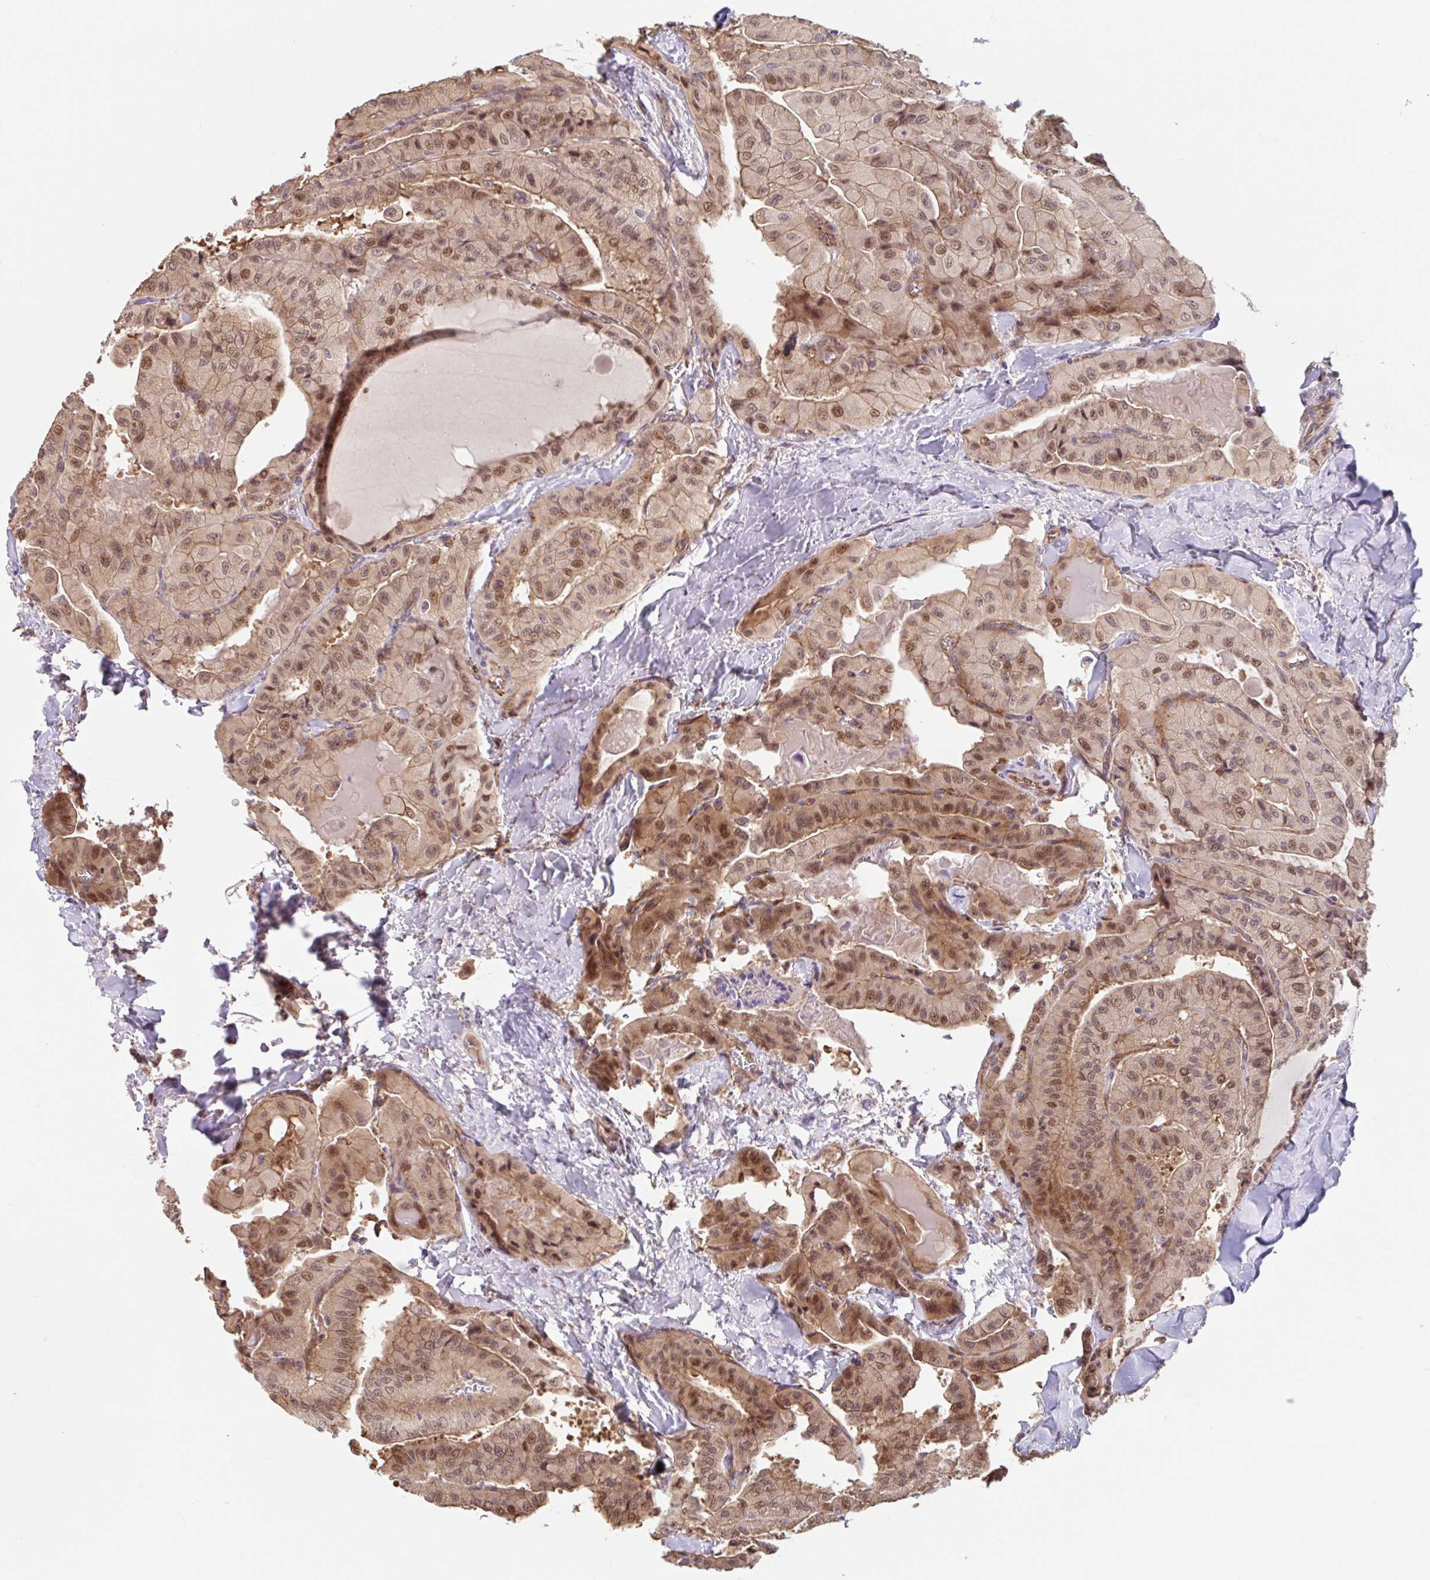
{"staining": {"intensity": "moderate", "quantity": ">75%", "location": "cytoplasmic/membranous,nuclear"}, "tissue": "thyroid cancer", "cell_type": "Tumor cells", "image_type": "cancer", "snomed": [{"axis": "morphology", "description": "Normal tissue, NOS"}, {"axis": "morphology", "description": "Papillary adenocarcinoma, NOS"}, {"axis": "topography", "description": "Thyroid gland"}], "caption": "Brown immunohistochemical staining in human papillary adenocarcinoma (thyroid) demonstrates moderate cytoplasmic/membranous and nuclear positivity in about >75% of tumor cells.", "gene": "STYXL1", "patient": {"sex": "female", "age": 59}}